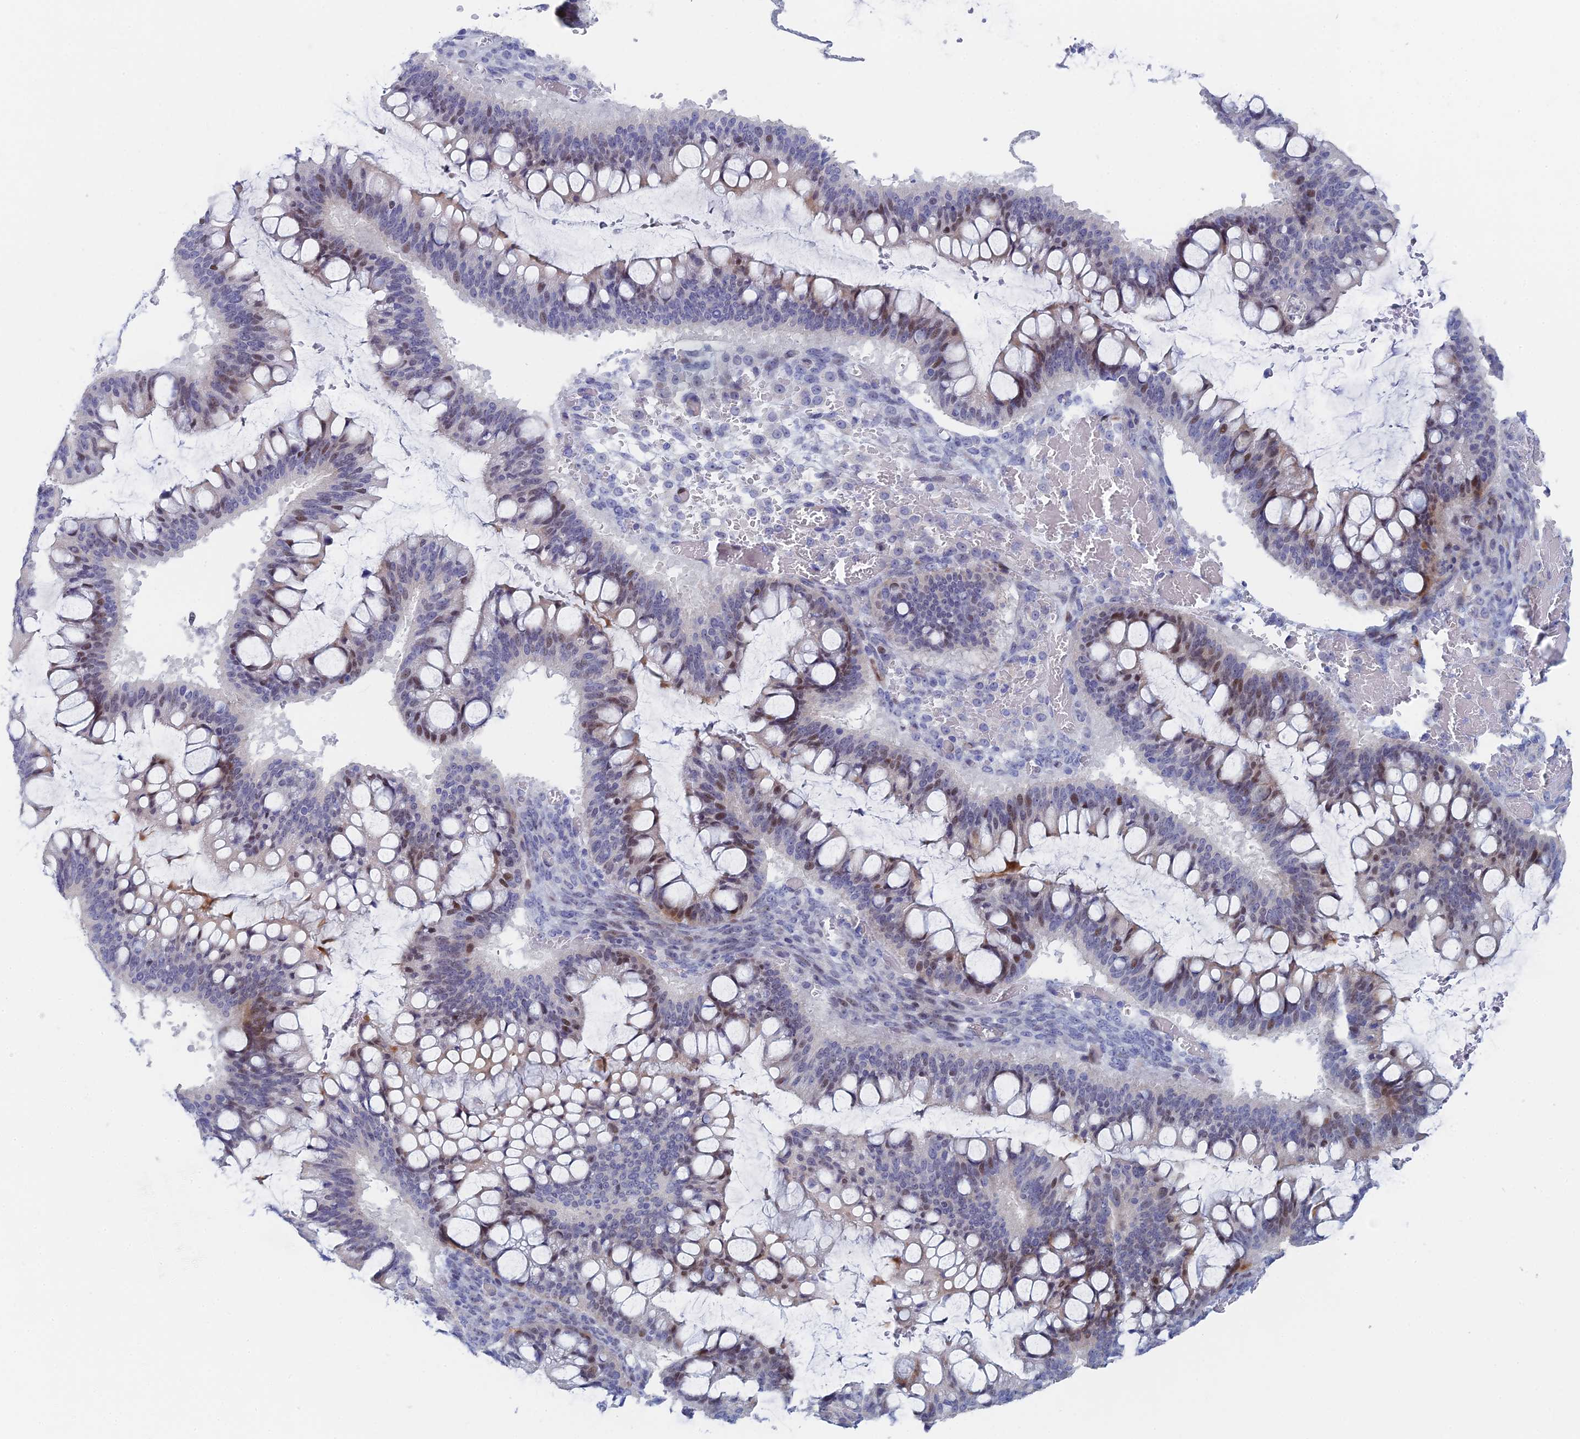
{"staining": {"intensity": "moderate", "quantity": "<25%", "location": "cytoplasmic/membranous,nuclear"}, "tissue": "ovarian cancer", "cell_type": "Tumor cells", "image_type": "cancer", "snomed": [{"axis": "morphology", "description": "Cystadenocarcinoma, mucinous, NOS"}, {"axis": "topography", "description": "Ovary"}], "caption": "An image showing moderate cytoplasmic/membranous and nuclear staining in approximately <25% of tumor cells in ovarian cancer, as visualized by brown immunohistochemical staining.", "gene": "DRGX", "patient": {"sex": "female", "age": 73}}